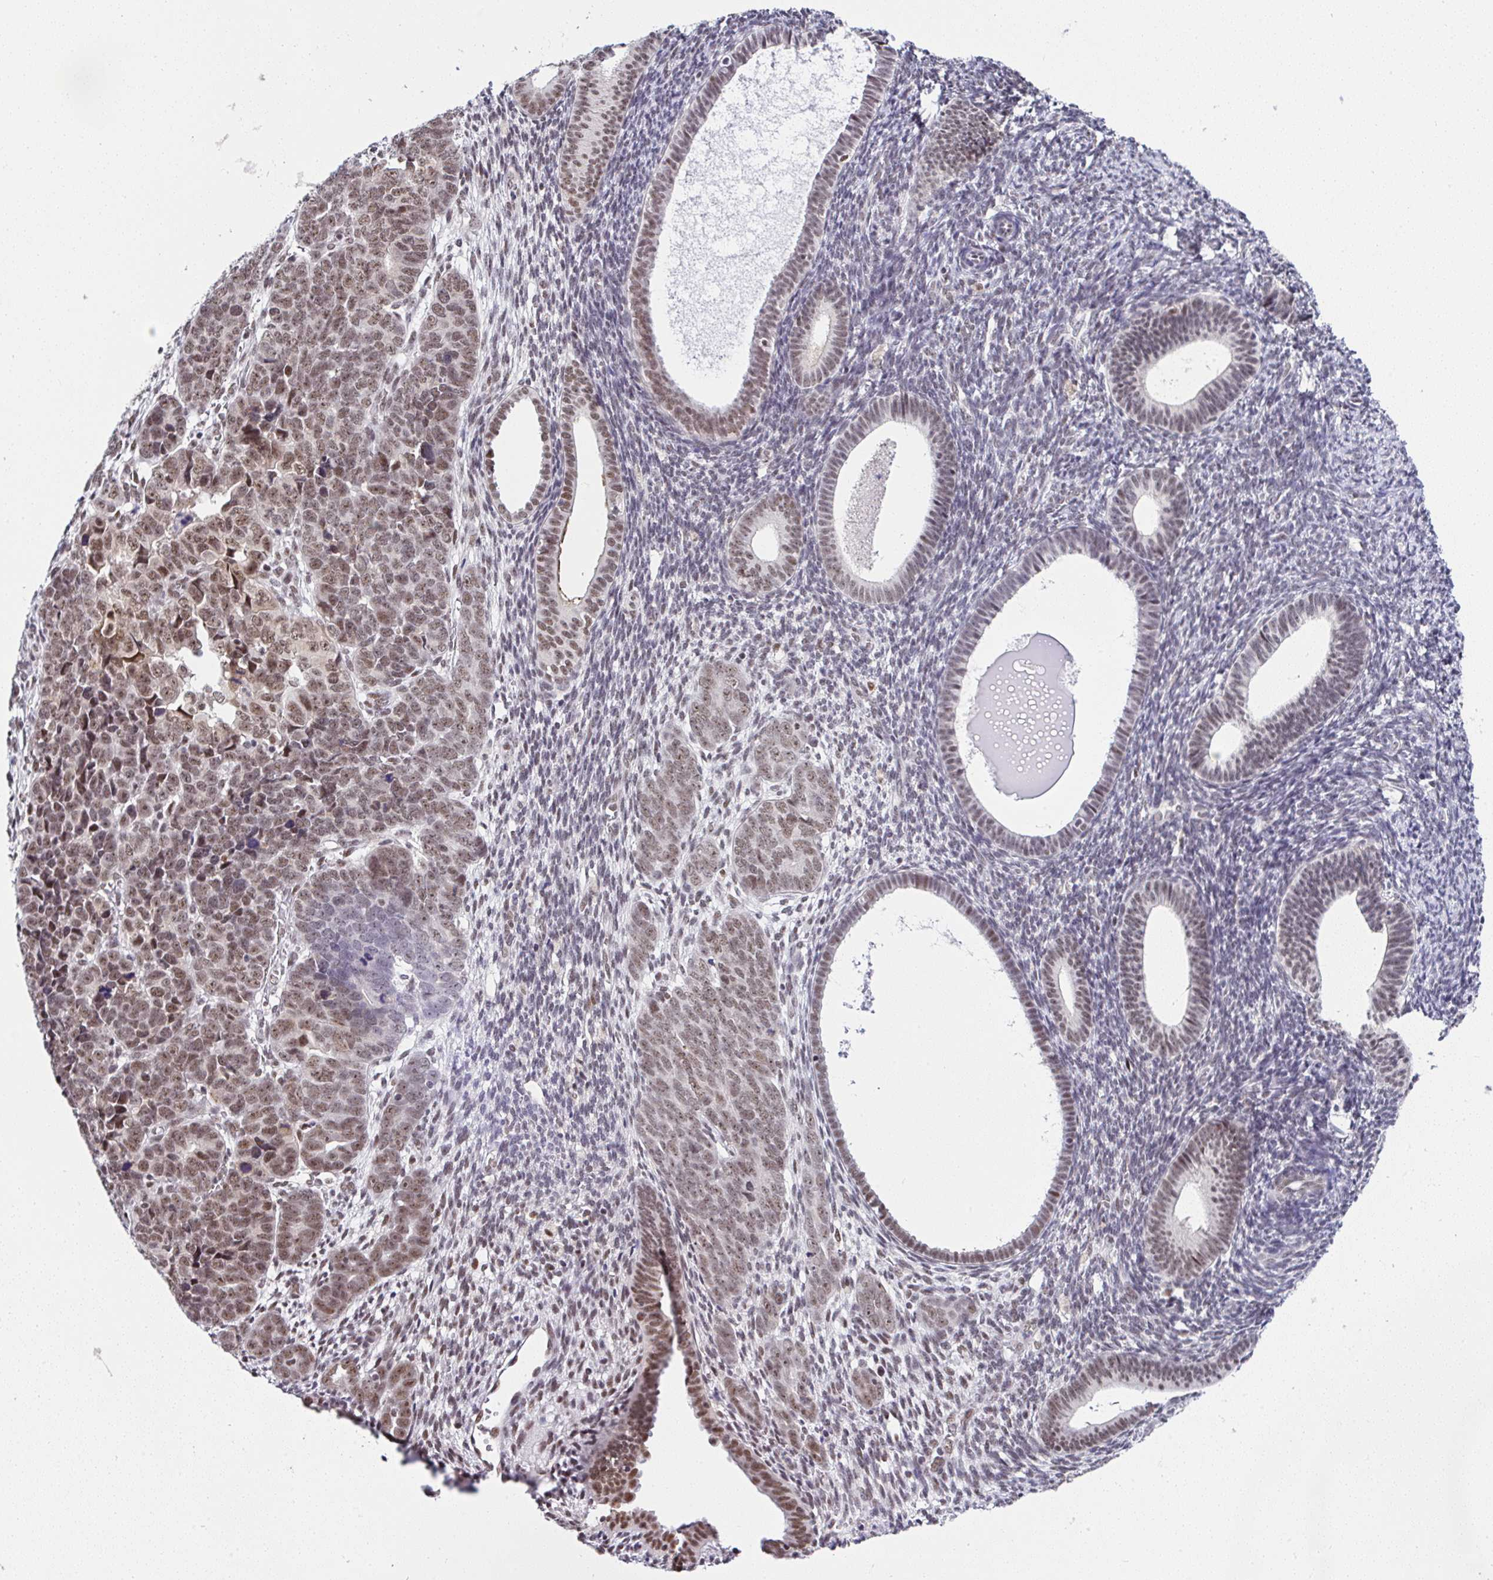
{"staining": {"intensity": "moderate", "quantity": ">75%", "location": "nuclear"}, "tissue": "endometrial cancer", "cell_type": "Tumor cells", "image_type": "cancer", "snomed": [{"axis": "morphology", "description": "Adenocarcinoma, NOS"}, {"axis": "topography", "description": "Endometrium"}], "caption": "There is medium levels of moderate nuclear positivity in tumor cells of endometrial adenocarcinoma, as demonstrated by immunohistochemical staining (brown color).", "gene": "PTPN2", "patient": {"sex": "female", "age": 82}}